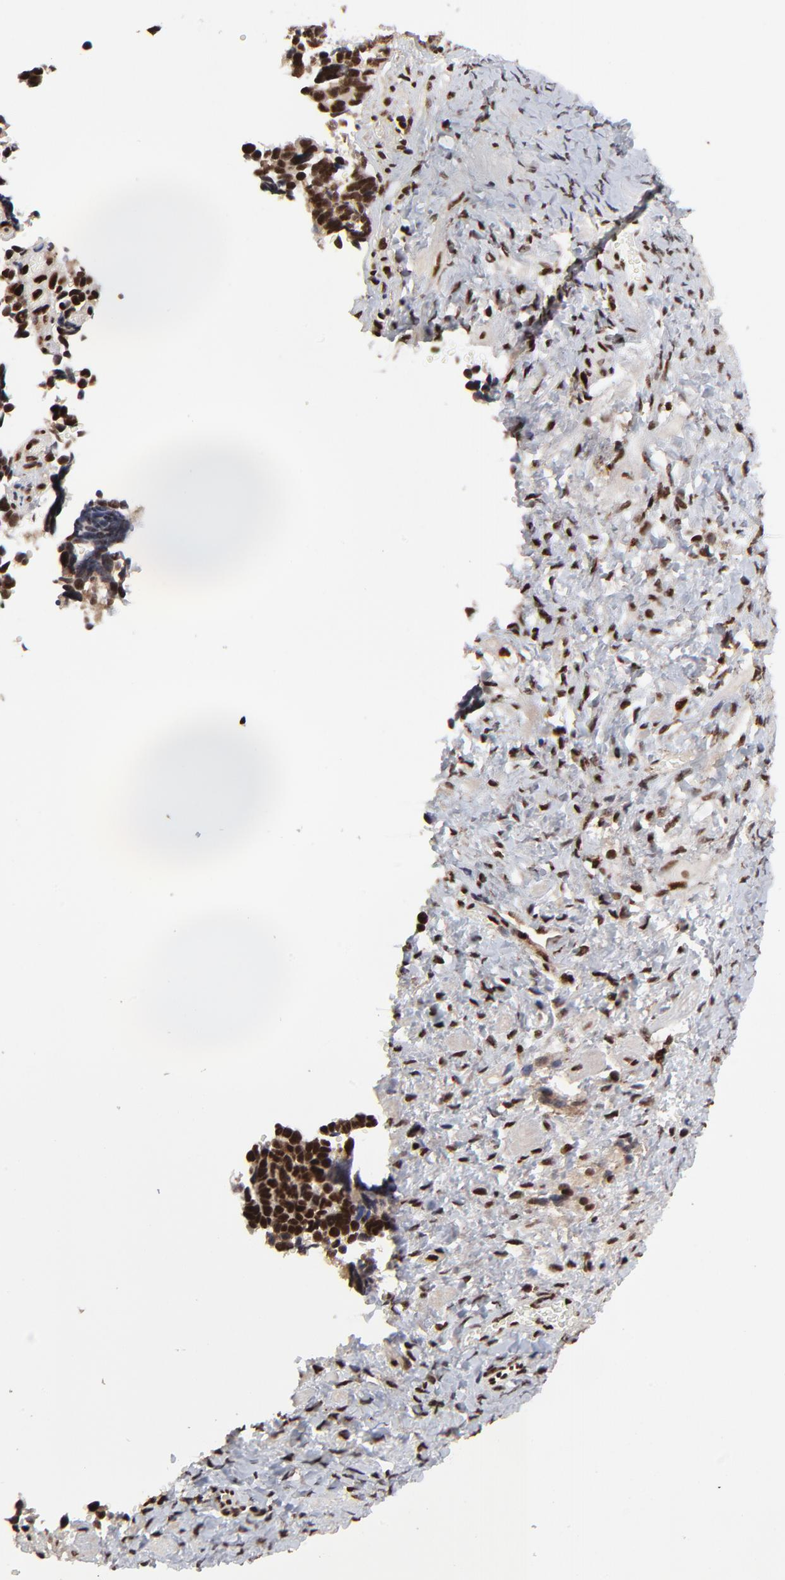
{"staining": {"intensity": "strong", "quantity": ">75%", "location": "nuclear"}, "tissue": "ovarian cancer", "cell_type": "Tumor cells", "image_type": "cancer", "snomed": [{"axis": "morphology", "description": "Cystadenocarcinoma, serous, NOS"}, {"axis": "topography", "description": "Ovary"}], "caption": "Human serous cystadenocarcinoma (ovarian) stained with a brown dye demonstrates strong nuclear positive expression in about >75% of tumor cells.", "gene": "RBM22", "patient": {"sex": "female", "age": 77}}